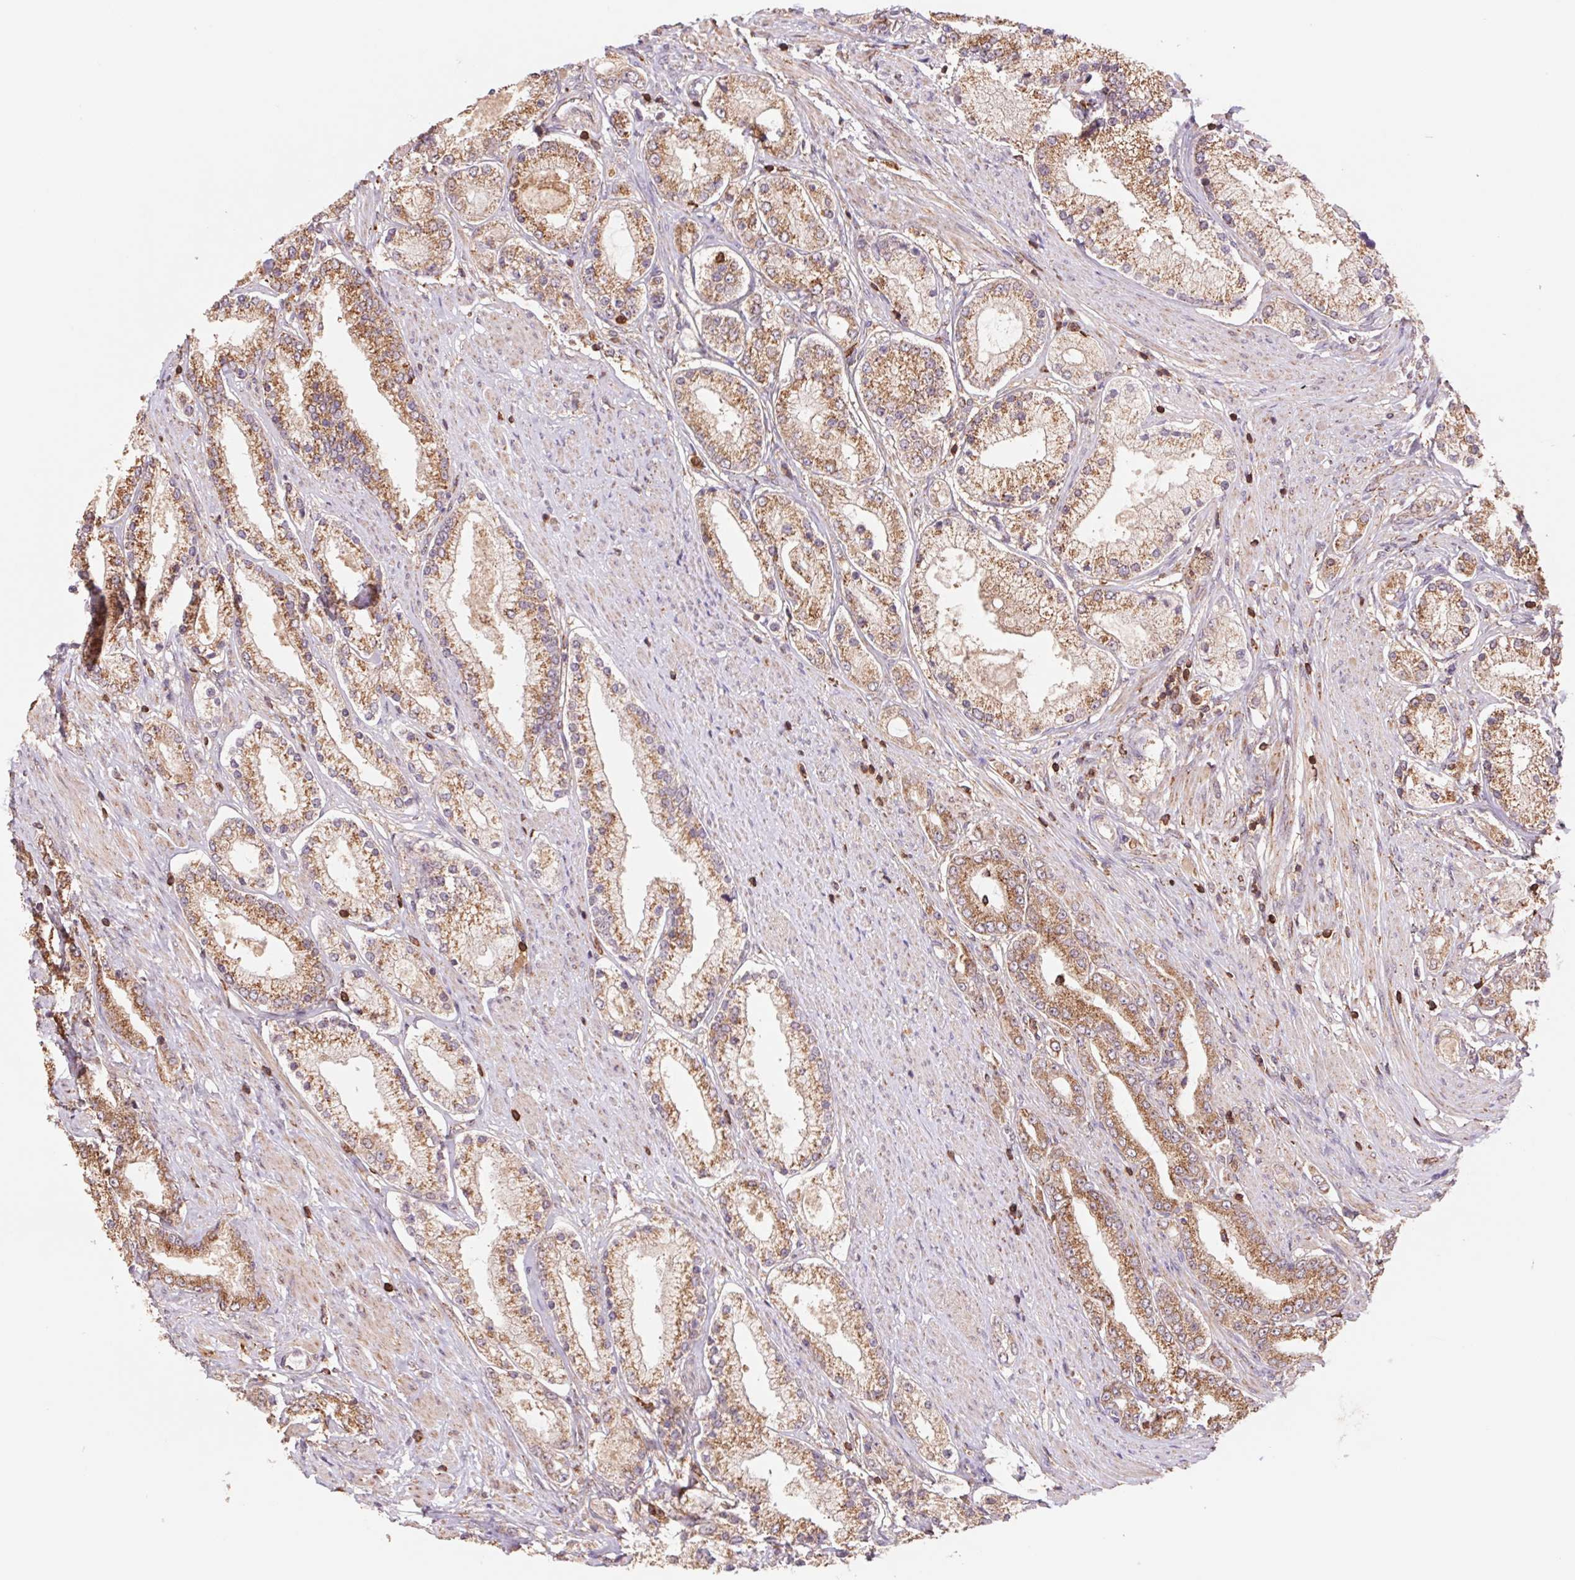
{"staining": {"intensity": "moderate", "quantity": "25%-75%", "location": "cytoplasmic/membranous"}, "tissue": "prostate cancer", "cell_type": "Tumor cells", "image_type": "cancer", "snomed": [{"axis": "morphology", "description": "Adenocarcinoma, High grade"}, {"axis": "topography", "description": "Prostate"}], "caption": "There is medium levels of moderate cytoplasmic/membranous positivity in tumor cells of prostate cancer, as demonstrated by immunohistochemical staining (brown color).", "gene": "URM1", "patient": {"sex": "male", "age": 67}}